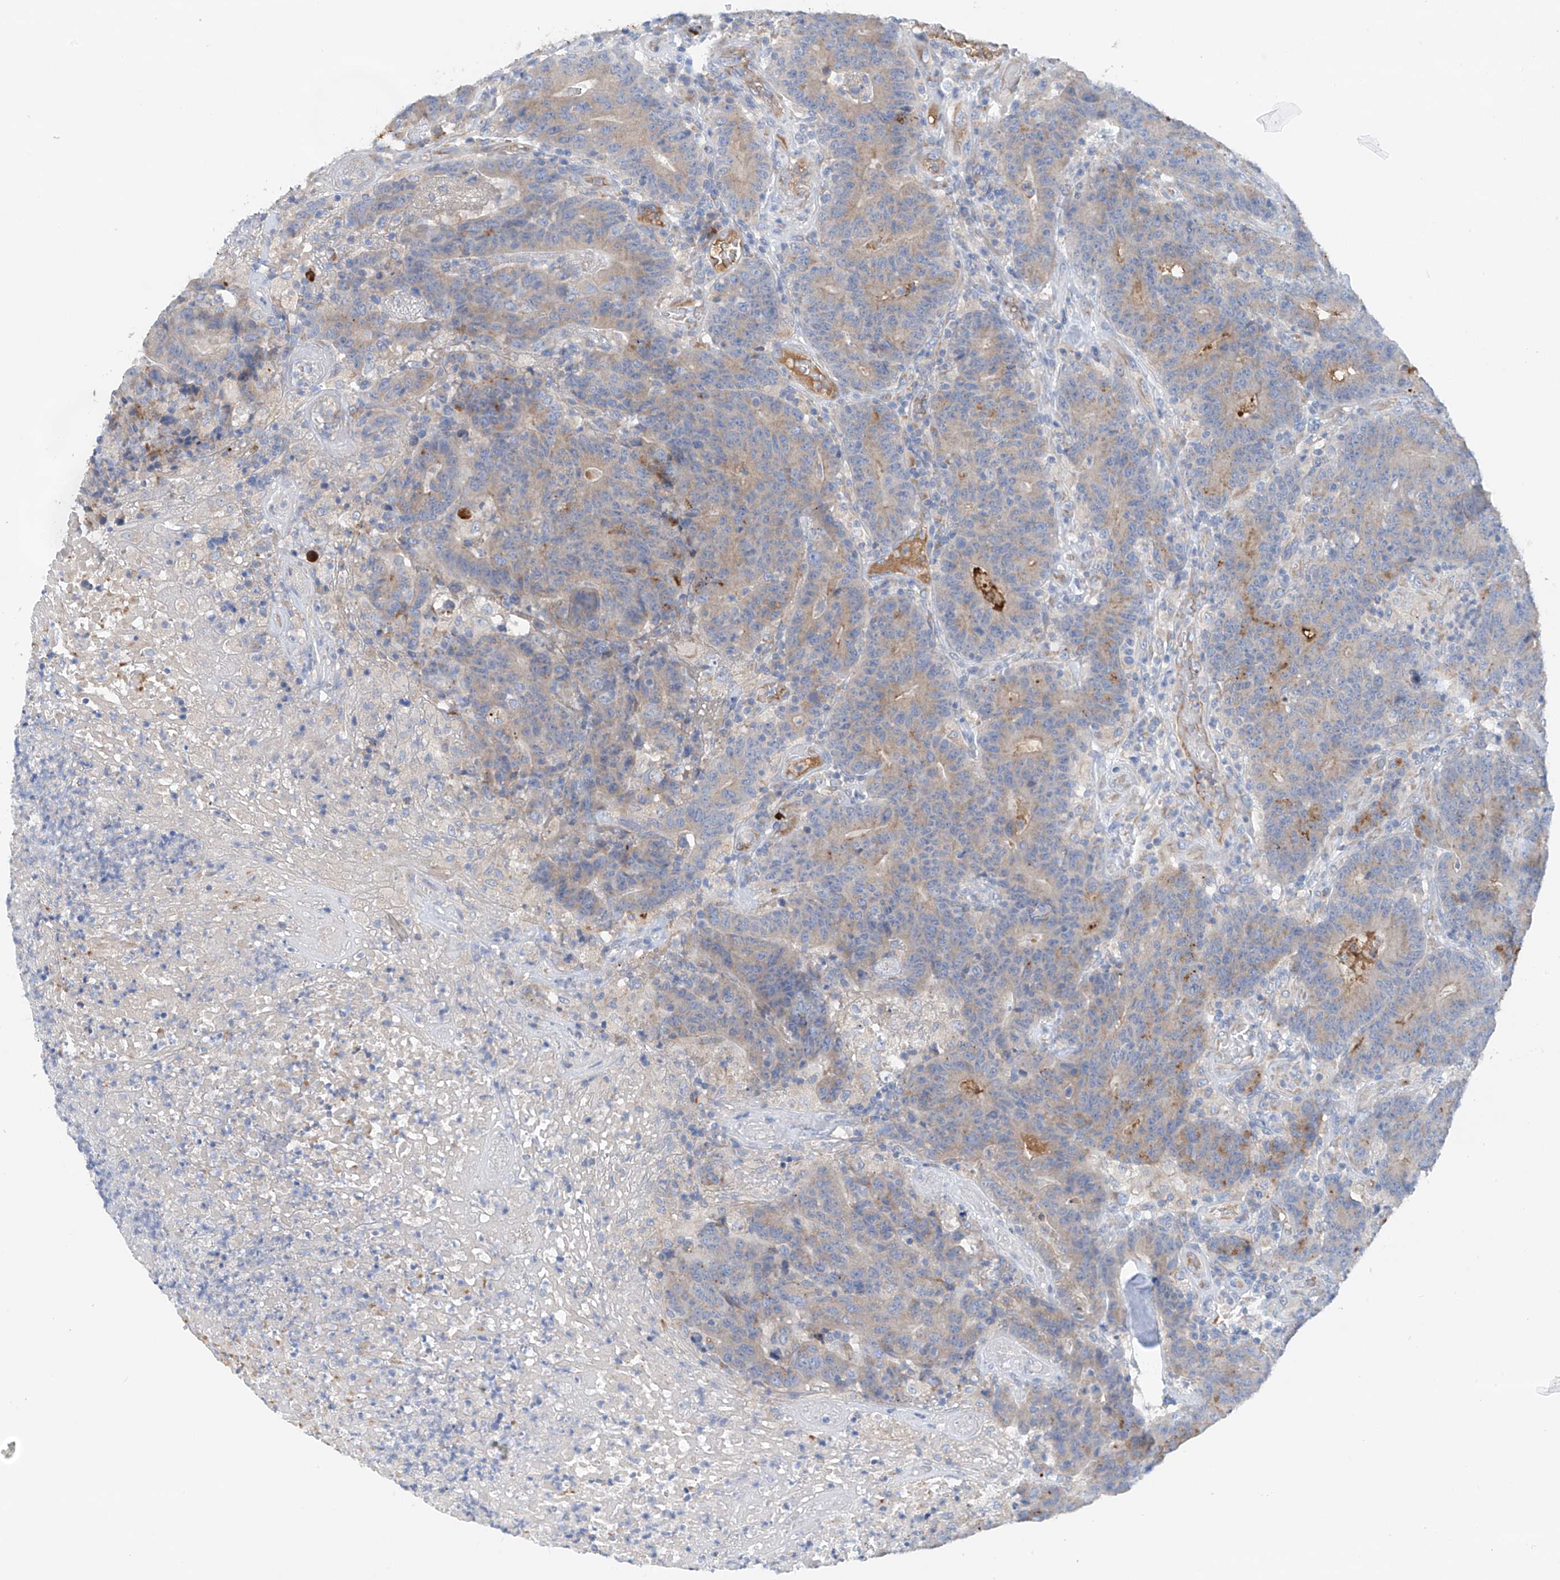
{"staining": {"intensity": "weak", "quantity": "<25%", "location": "cytoplasmic/membranous"}, "tissue": "colorectal cancer", "cell_type": "Tumor cells", "image_type": "cancer", "snomed": [{"axis": "morphology", "description": "Normal tissue, NOS"}, {"axis": "morphology", "description": "Adenocarcinoma, NOS"}, {"axis": "topography", "description": "Colon"}], "caption": "A micrograph of adenocarcinoma (colorectal) stained for a protein reveals no brown staining in tumor cells.", "gene": "SLC5A11", "patient": {"sex": "female", "age": 75}}